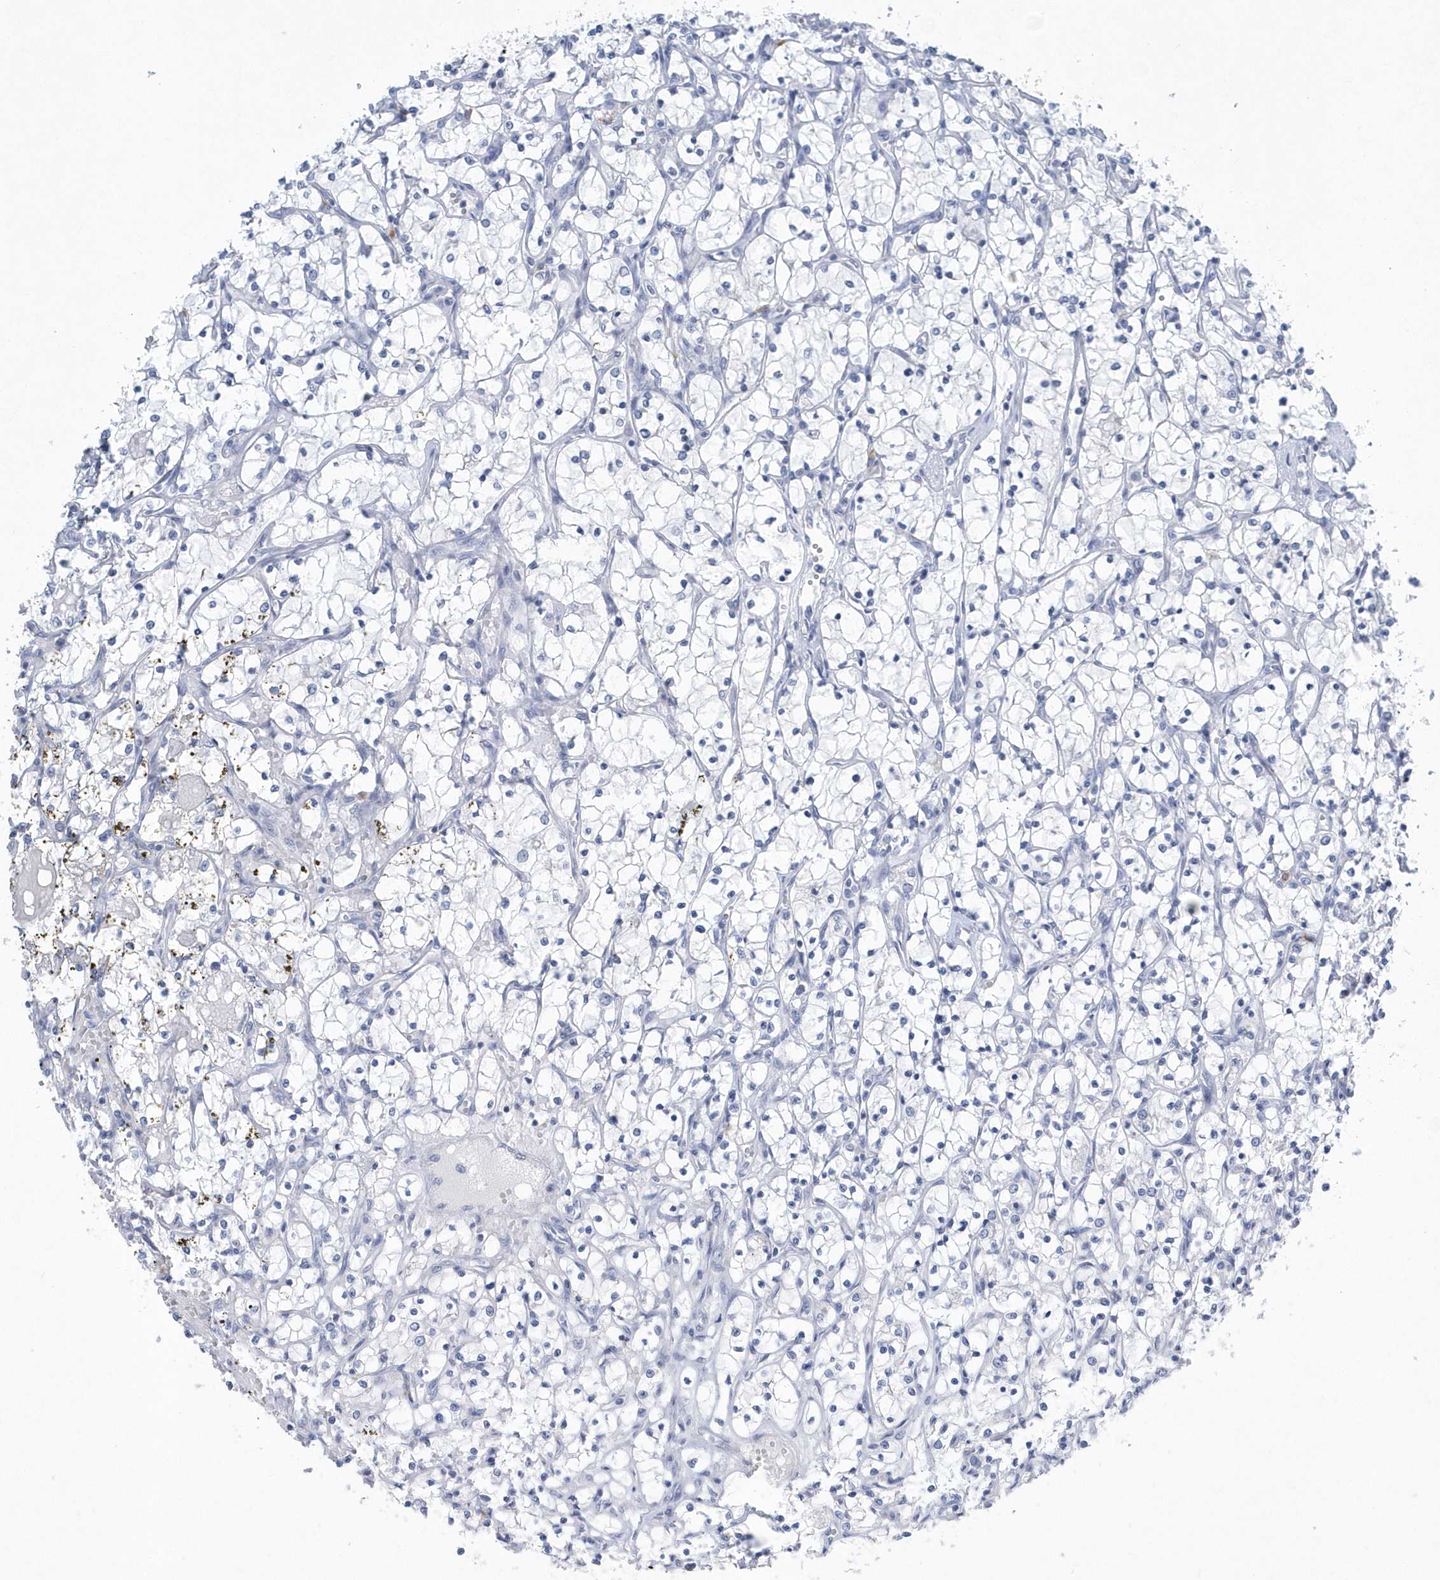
{"staining": {"intensity": "negative", "quantity": "none", "location": "none"}, "tissue": "renal cancer", "cell_type": "Tumor cells", "image_type": "cancer", "snomed": [{"axis": "morphology", "description": "Adenocarcinoma, NOS"}, {"axis": "topography", "description": "Kidney"}], "caption": "Immunohistochemical staining of renal cancer (adenocarcinoma) exhibits no significant expression in tumor cells. (DAB (3,3'-diaminobenzidine) IHC with hematoxylin counter stain).", "gene": "SPATA18", "patient": {"sex": "female", "age": 69}}